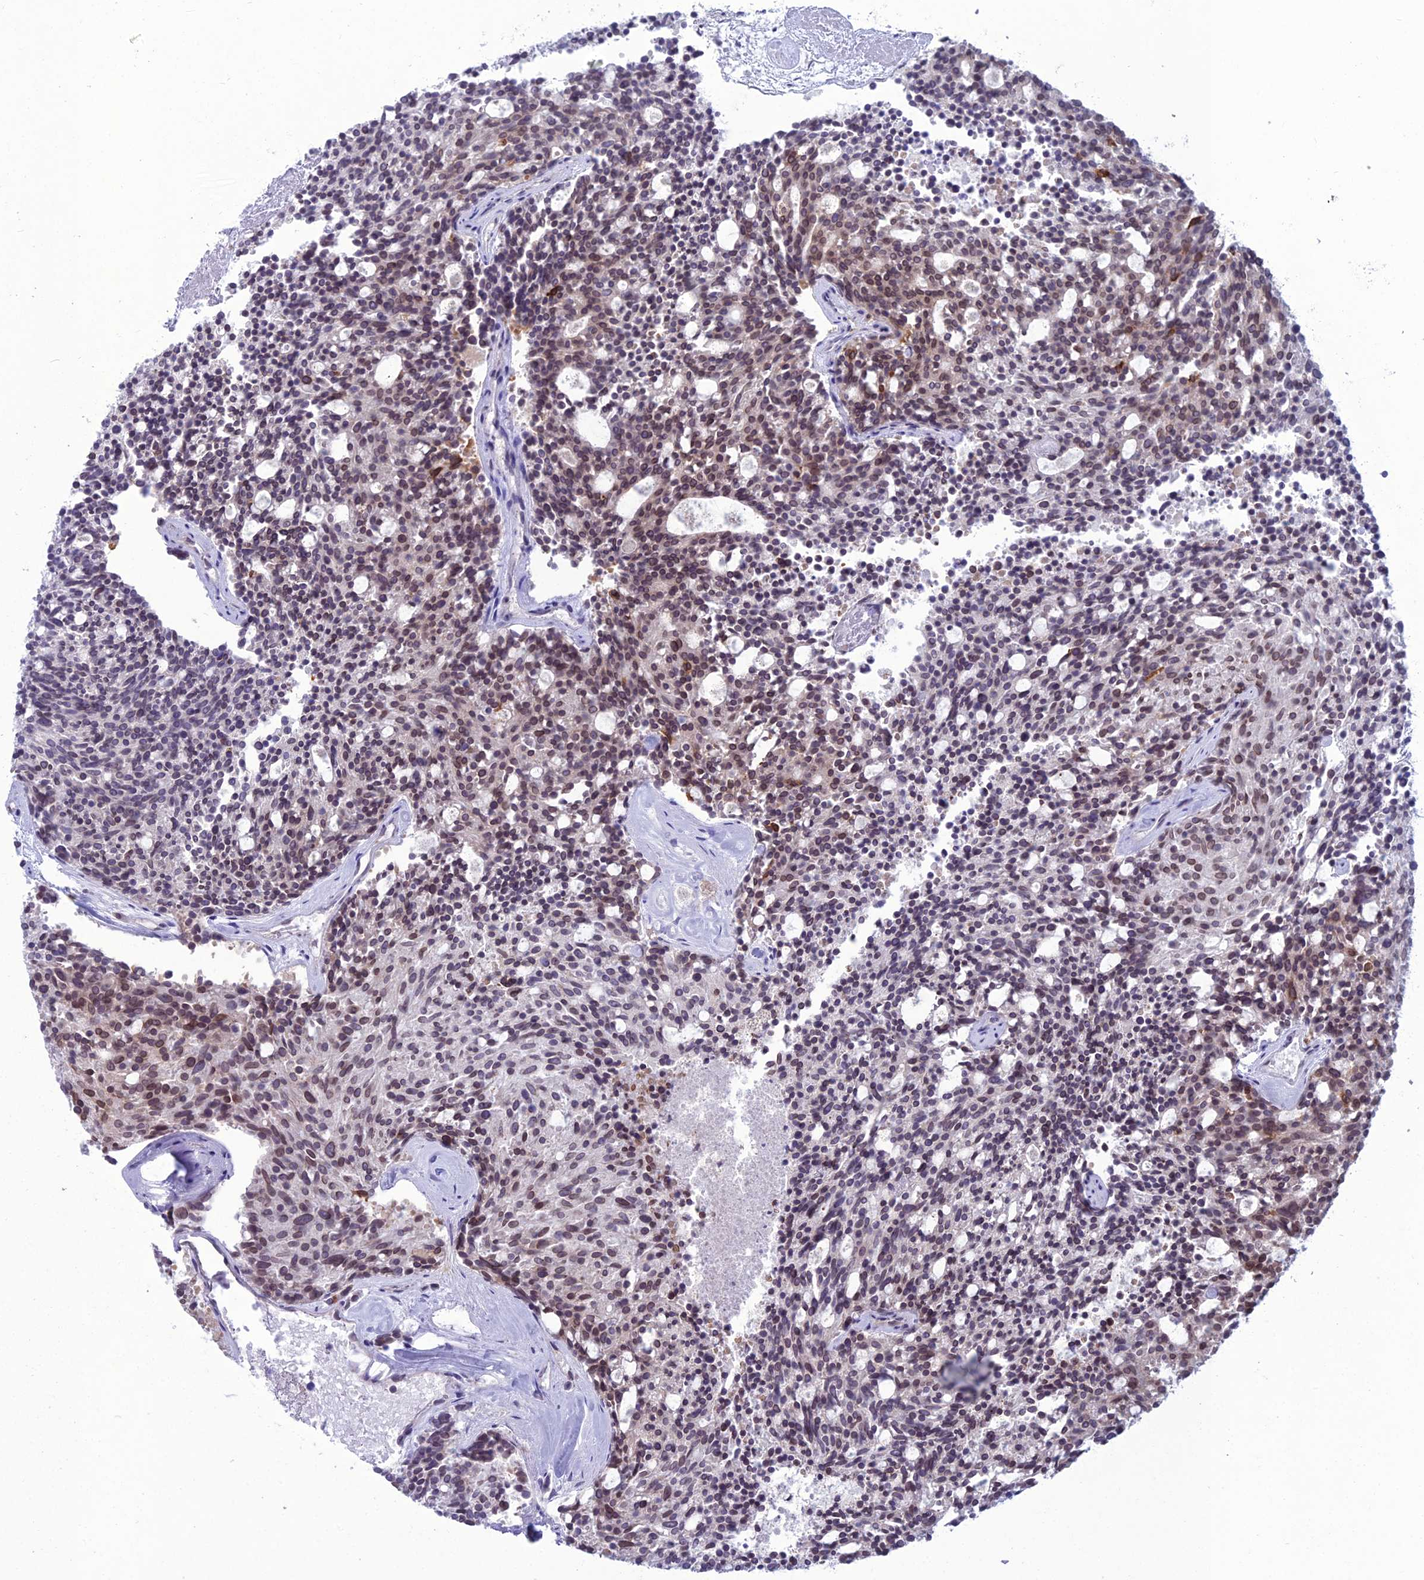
{"staining": {"intensity": "moderate", "quantity": "25%-75%", "location": "cytoplasmic/membranous,nuclear"}, "tissue": "carcinoid", "cell_type": "Tumor cells", "image_type": "cancer", "snomed": [{"axis": "morphology", "description": "Carcinoid, malignant, NOS"}, {"axis": "topography", "description": "Pancreas"}], "caption": "Immunohistochemistry (IHC) histopathology image of neoplastic tissue: human carcinoid stained using IHC shows medium levels of moderate protein expression localized specifically in the cytoplasmic/membranous and nuclear of tumor cells, appearing as a cytoplasmic/membranous and nuclear brown color.", "gene": "WDR46", "patient": {"sex": "female", "age": 54}}